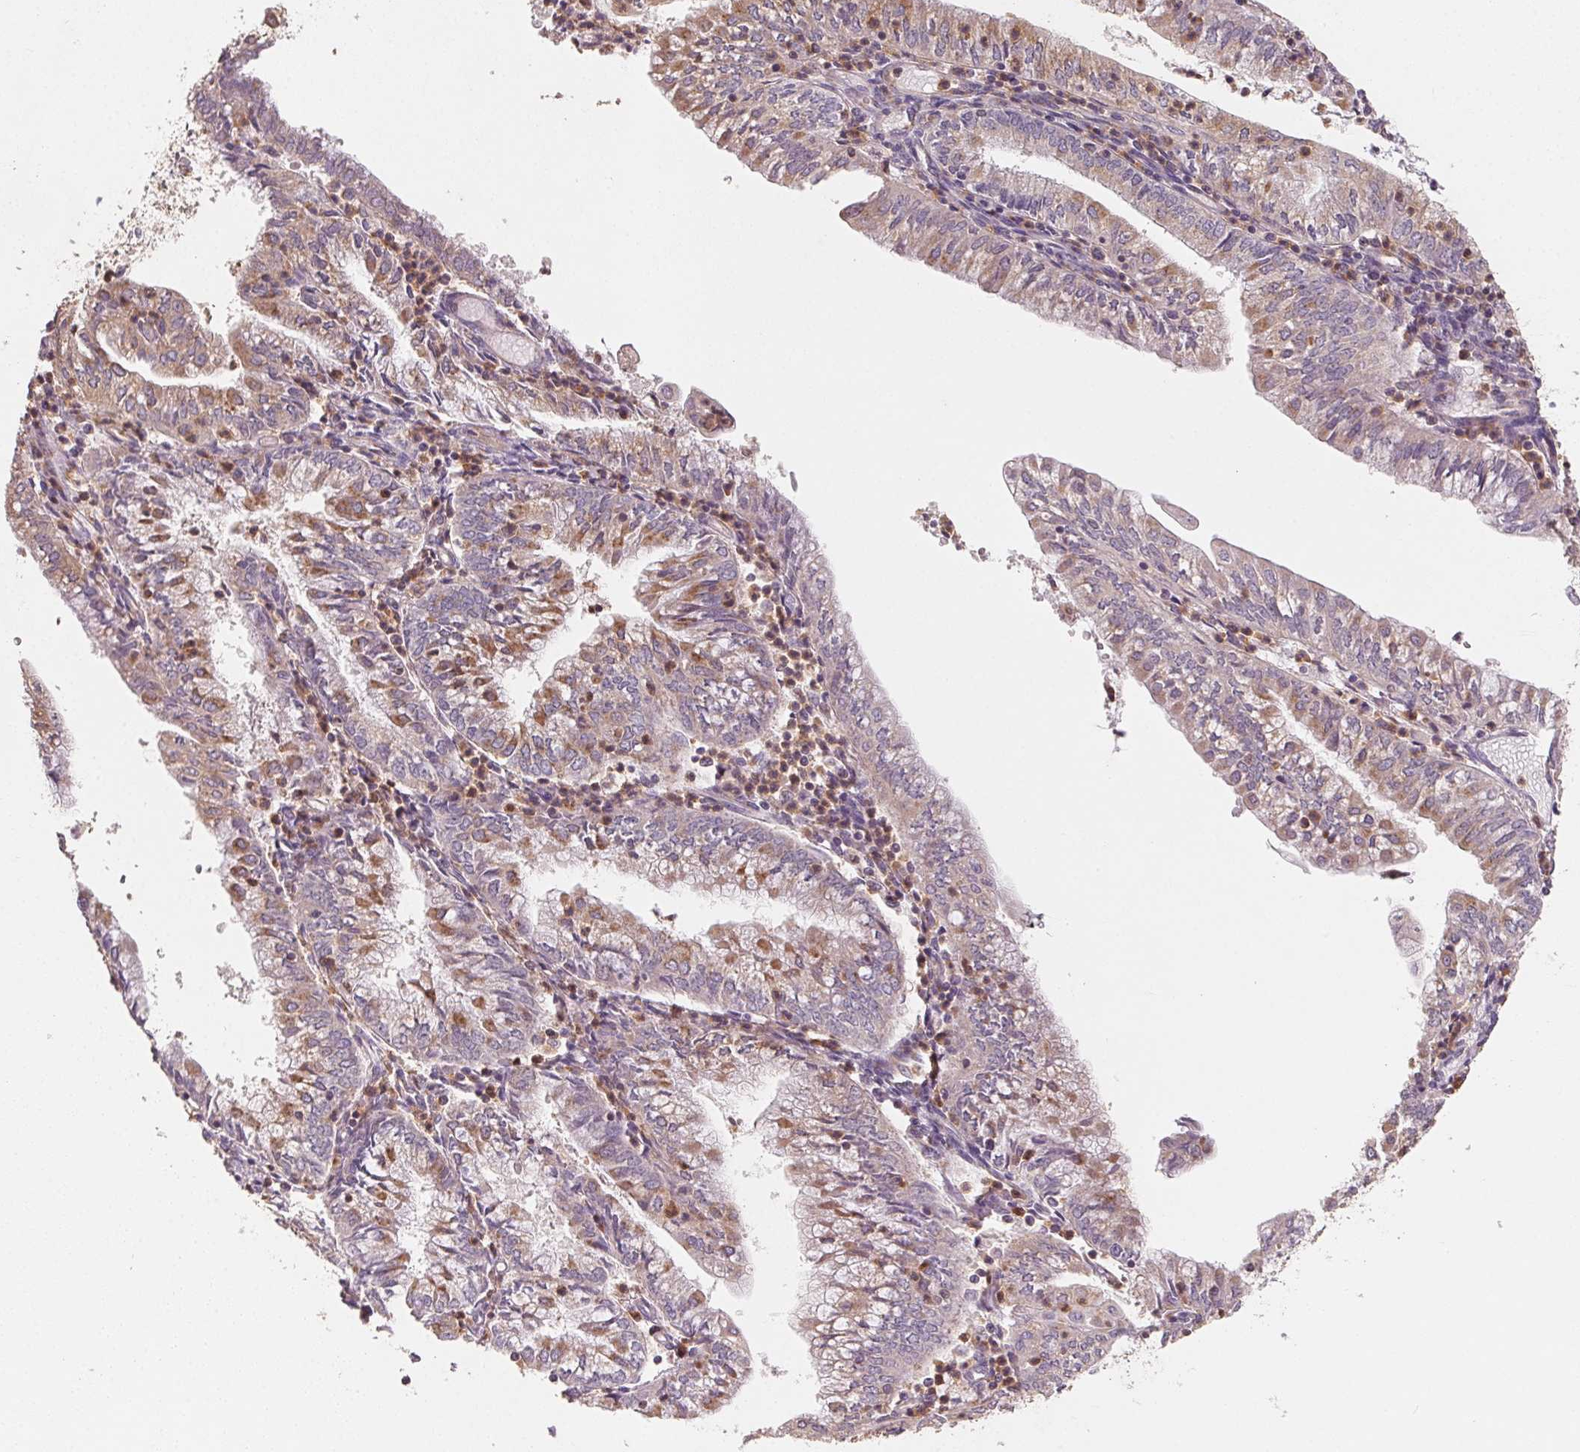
{"staining": {"intensity": "moderate", "quantity": "25%-75%", "location": "cytoplasmic/membranous"}, "tissue": "endometrial cancer", "cell_type": "Tumor cells", "image_type": "cancer", "snomed": [{"axis": "morphology", "description": "Adenocarcinoma, NOS"}, {"axis": "topography", "description": "Endometrium"}], "caption": "Endometrial adenocarcinoma tissue displays moderate cytoplasmic/membranous expression in approximately 25%-75% of tumor cells The protein is shown in brown color, while the nuclei are stained blue.", "gene": "AP1S1", "patient": {"sex": "female", "age": 55}}